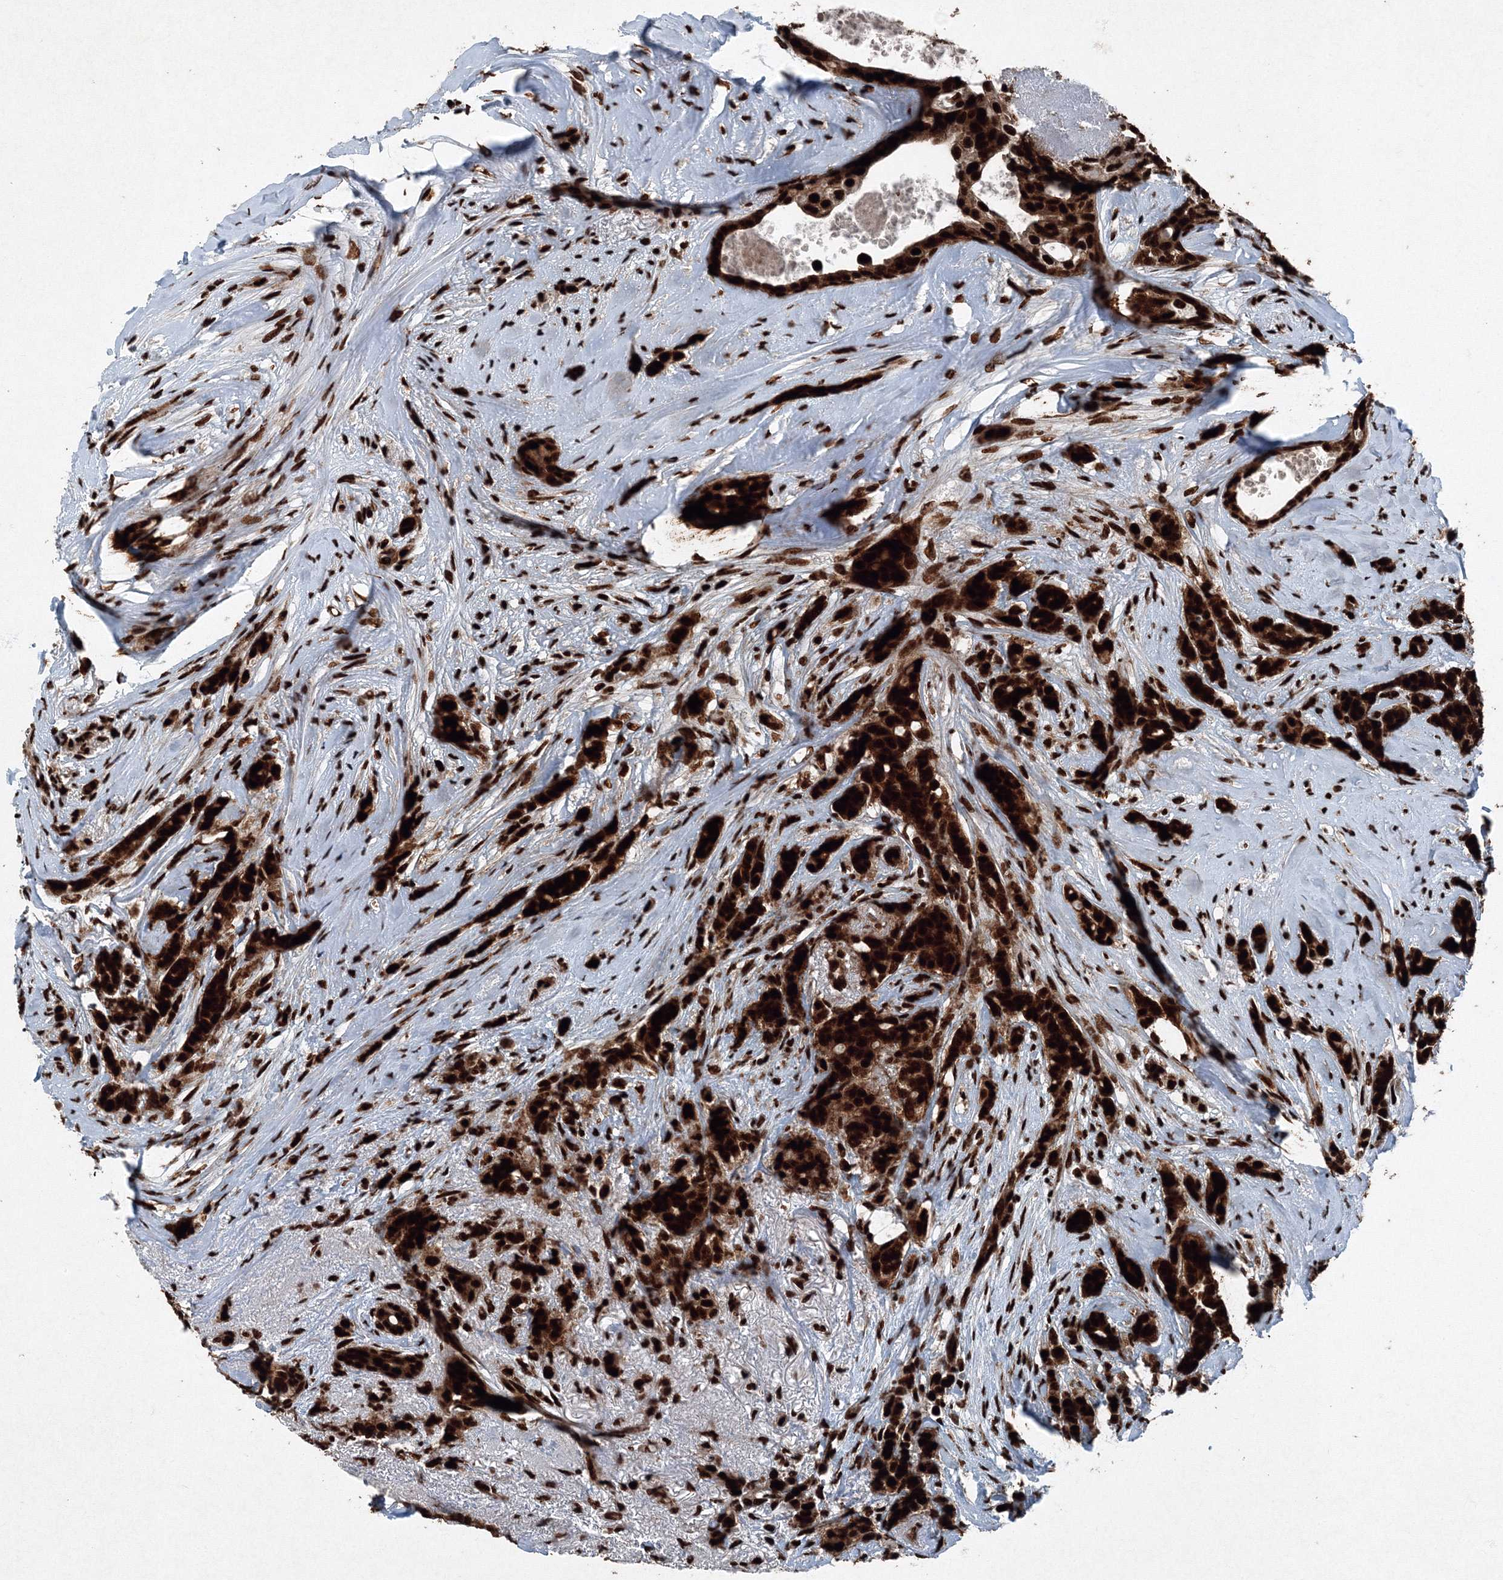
{"staining": {"intensity": "strong", "quantity": ">75%", "location": "cytoplasmic/membranous,nuclear"}, "tissue": "breast cancer", "cell_type": "Tumor cells", "image_type": "cancer", "snomed": [{"axis": "morphology", "description": "Lobular carcinoma"}, {"axis": "topography", "description": "Breast"}], "caption": "DAB immunohistochemical staining of human lobular carcinoma (breast) exhibits strong cytoplasmic/membranous and nuclear protein expression in approximately >75% of tumor cells.", "gene": "SNRPC", "patient": {"sex": "female", "age": 51}}